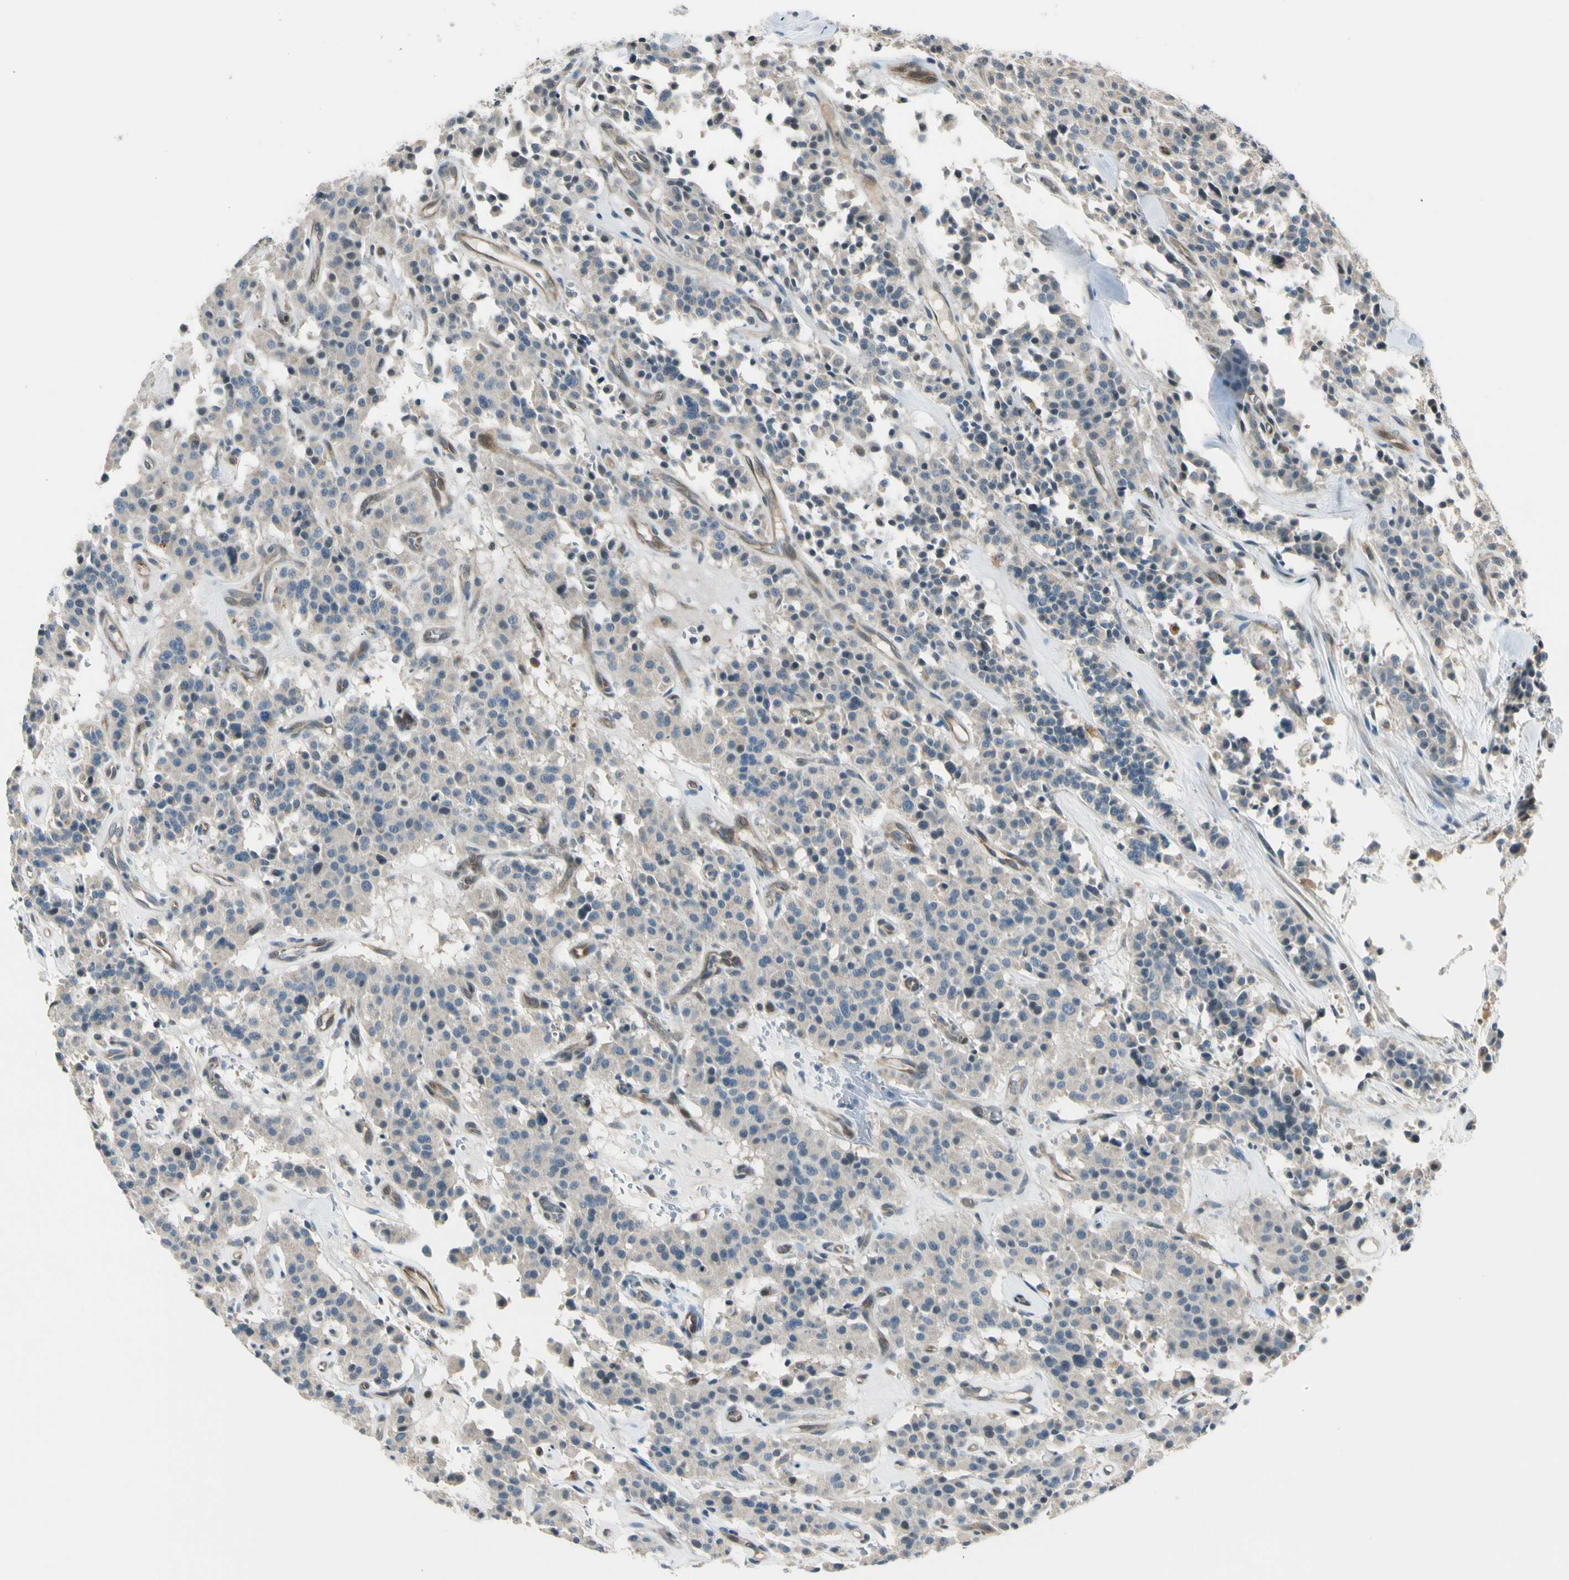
{"staining": {"intensity": "weak", "quantity": "<25%", "location": "cytoplasmic/membranous"}, "tissue": "carcinoid", "cell_type": "Tumor cells", "image_type": "cancer", "snomed": [{"axis": "morphology", "description": "Carcinoid, malignant, NOS"}, {"axis": "topography", "description": "Lung"}], "caption": "An immunohistochemistry (IHC) micrograph of malignant carcinoid is shown. There is no staining in tumor cells of malignant carcinoid. Nuclei are stained in blue.", "gene": "SVBP", "patient": {"sex": "male", "age": 30}}